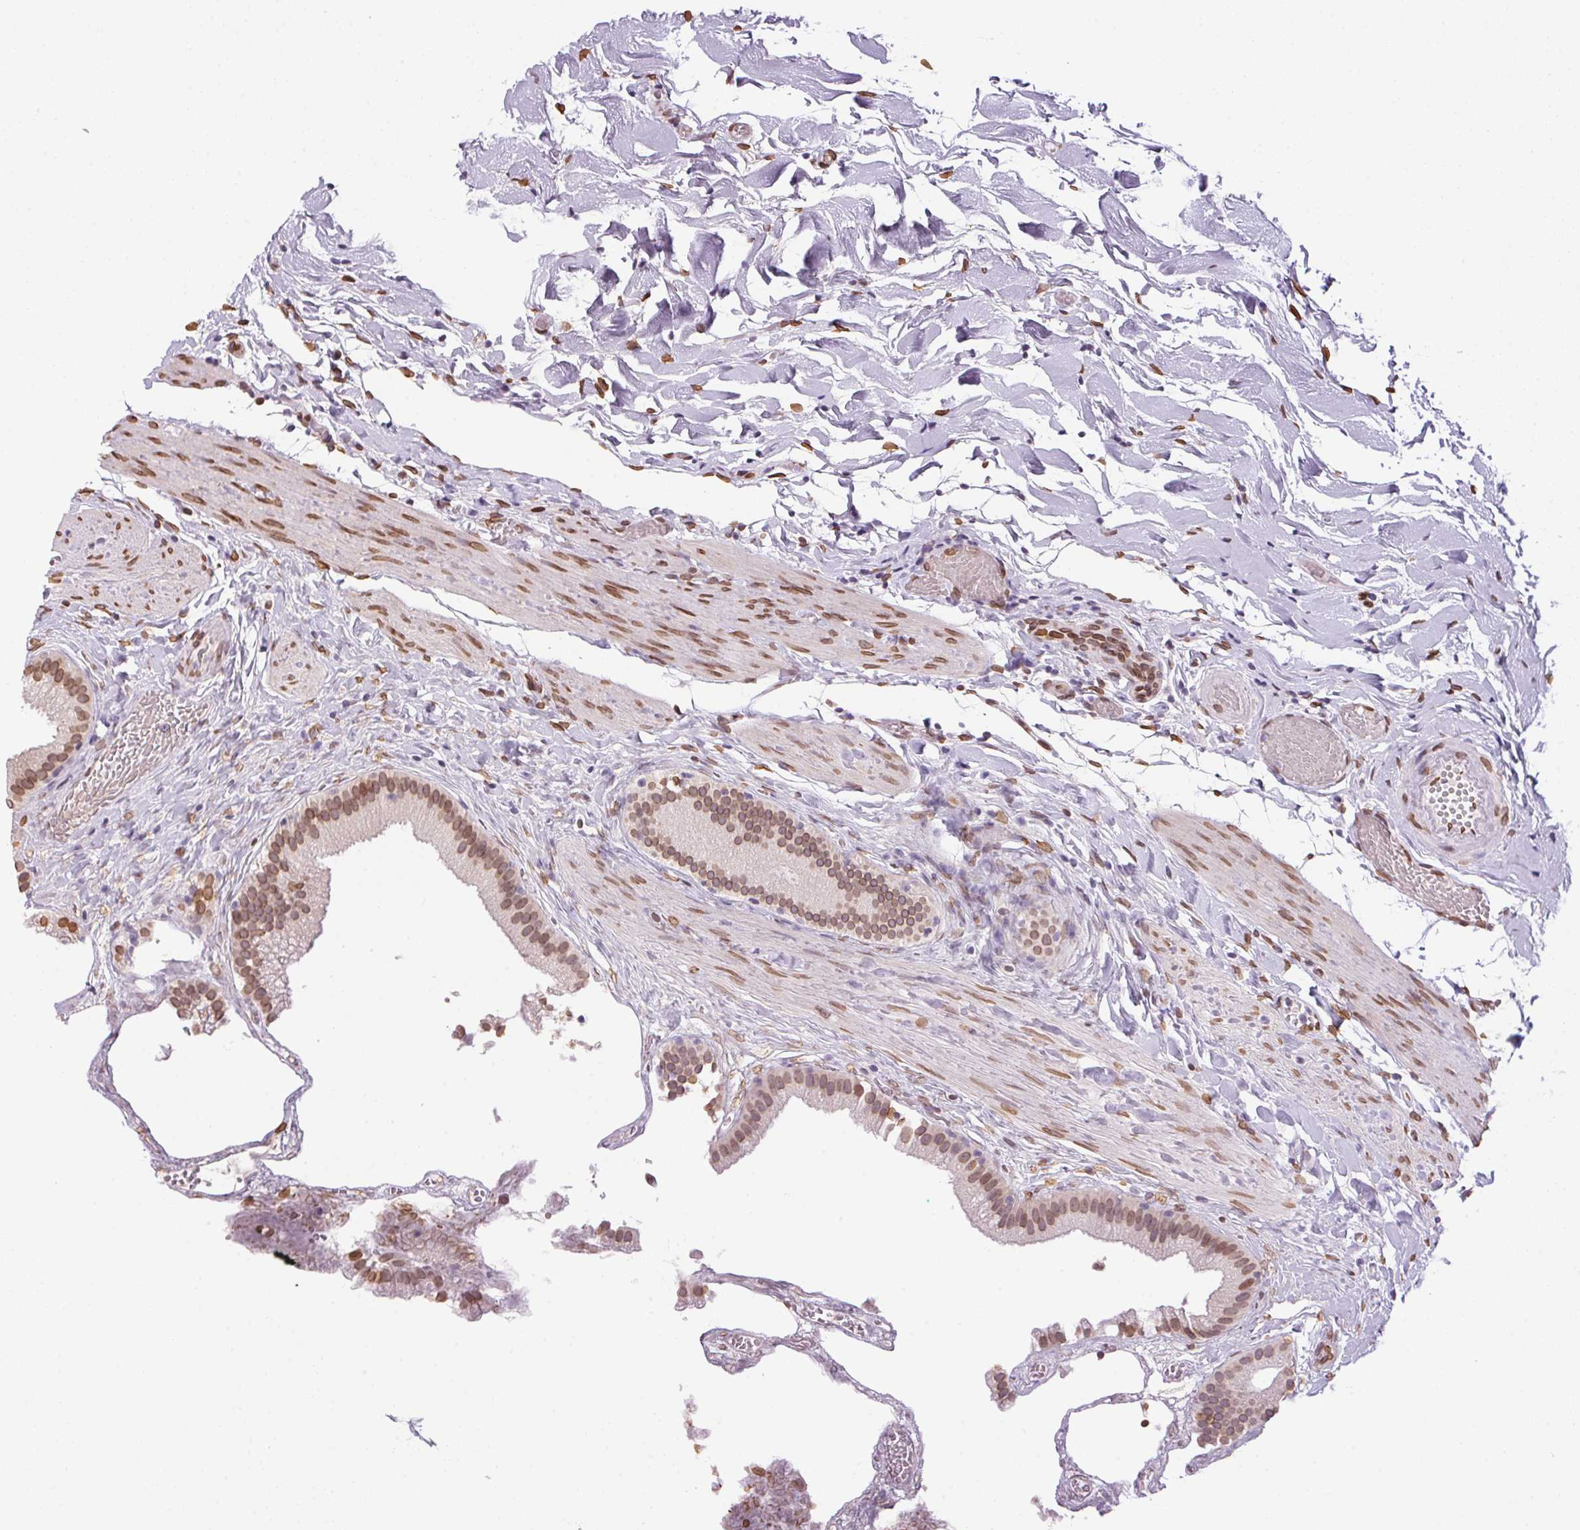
{"staining": {"intensity": "moderate", "quantity": ">75%", "location": "cytoplasmic/membranous,nuclear"}, "tissue": "gallbladder", "cell_type": "Glandular cells", "image_type": "normal", "snomed": [{"axis": "morphology", "description": "Normal tissue, NOS"}, {"axis": "topography", "description": "Gallbladder"}], "caption": "The photomicrograph reveals a brown stain indicating the presence of a protein in the cytoplasmic/membranous,nuclear of glandular cells in gallbladder.", "gene": "TMEM175", "patient": {"sex": "female", "age": 63}}